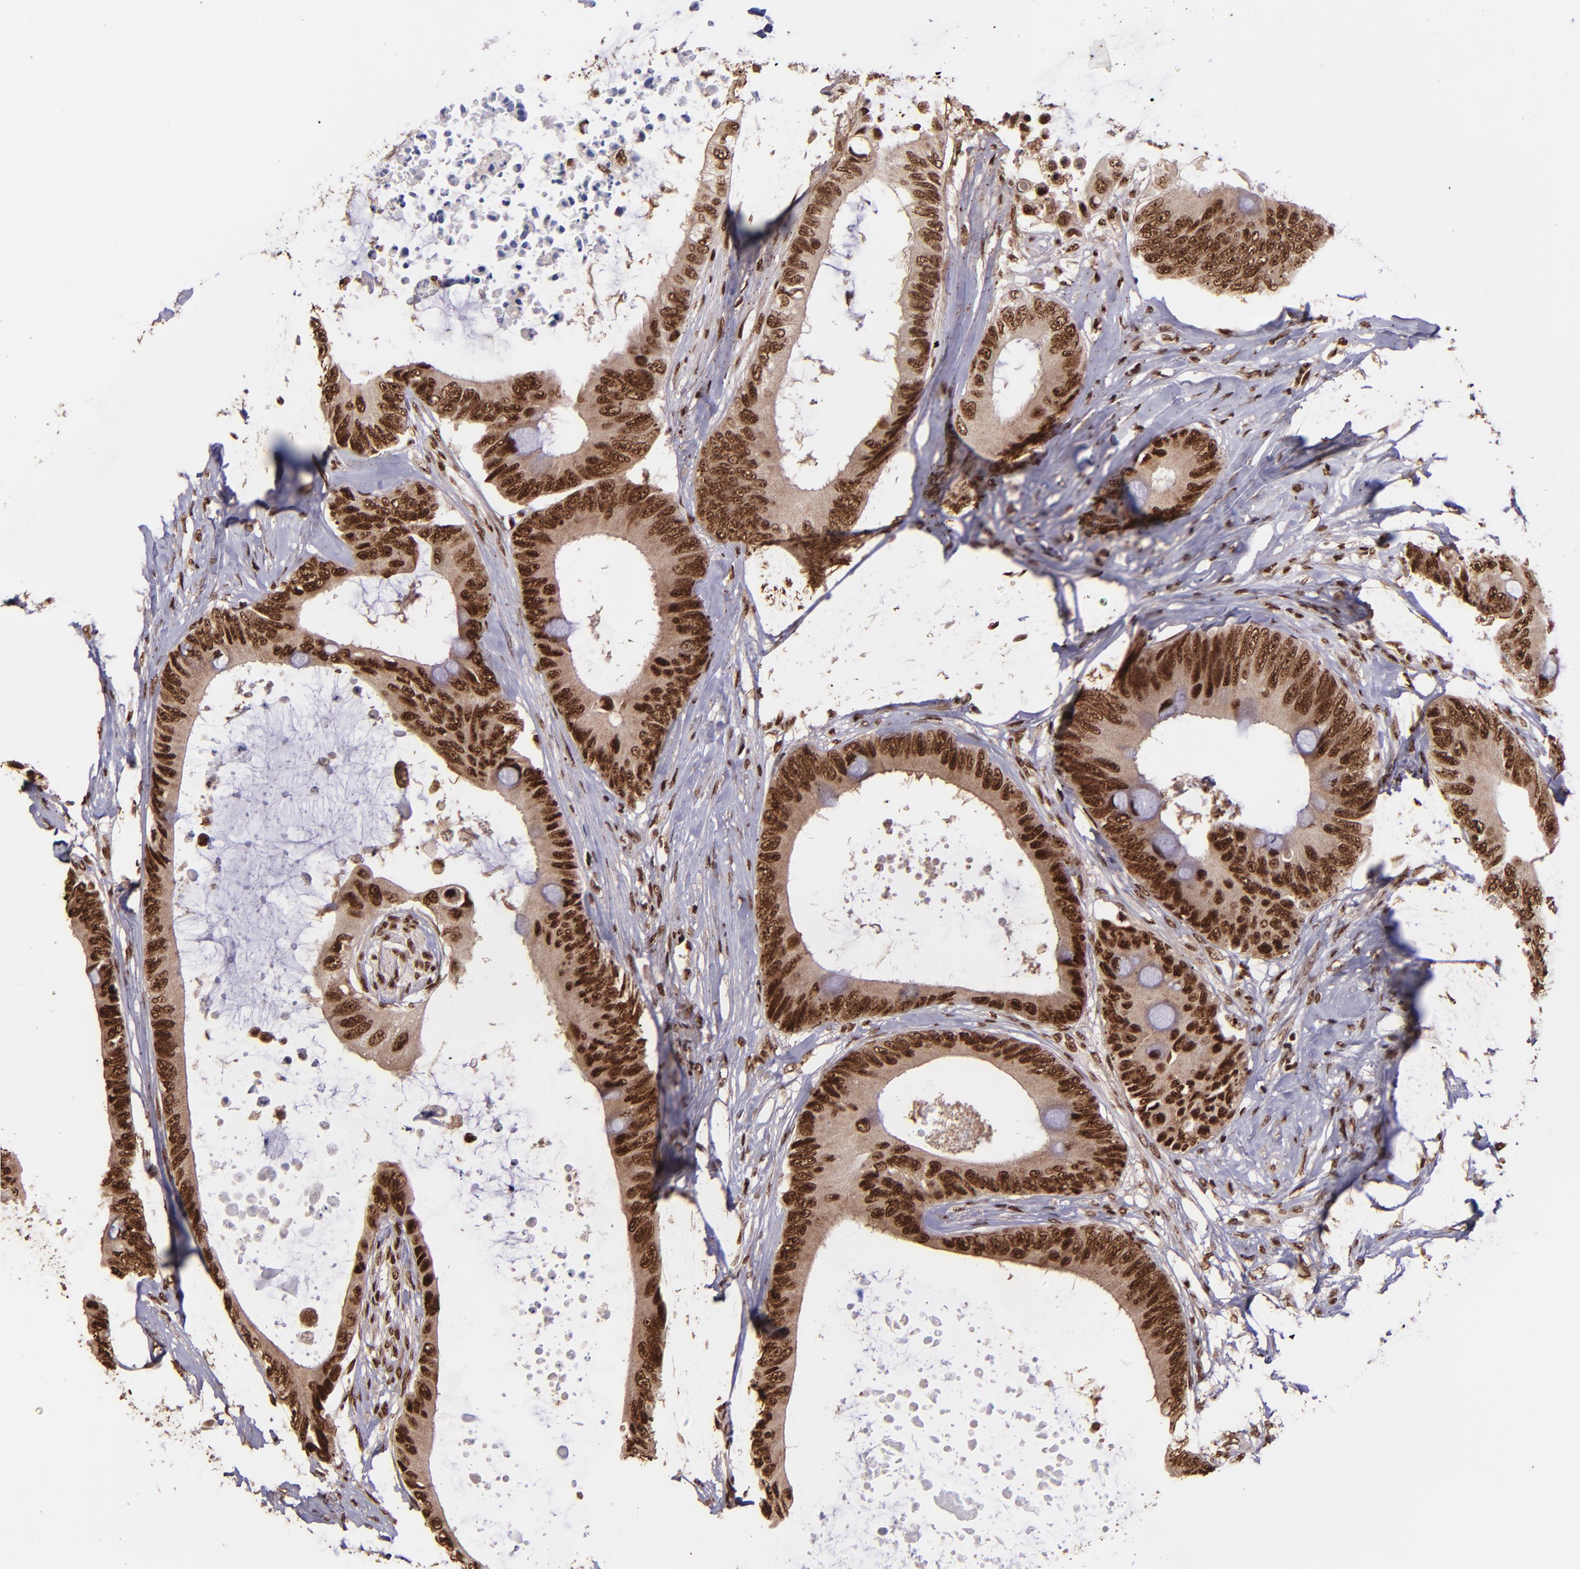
{"staining": {"intensity": "strong", "quantity": ">75%", "location": "cytoplasmic/membranous,nuclear"}, "tissue": "colorectal cancer", "cell_type": "Tumor cells", "image_type": "cancer", "snomed": [{"axis": "morphology", "description": "Normal tissue, NOS"}, {"axis": "morphology", "description": "Adenocarcinoma, NOS"}, {"axis": "topography", "description": "Rectum"}, {"axis": "topography", "description": "Peripheral nerve tissue"}], "caption": "This image exhibits immunohistochemistry staining of colorectal cancer, with high strong cytoplasmic/membranous and nuclear positivity in approximately >75% of tumor cells.", "gene": "PQBP1", "patient": {"sex": "female", "age": 77}}